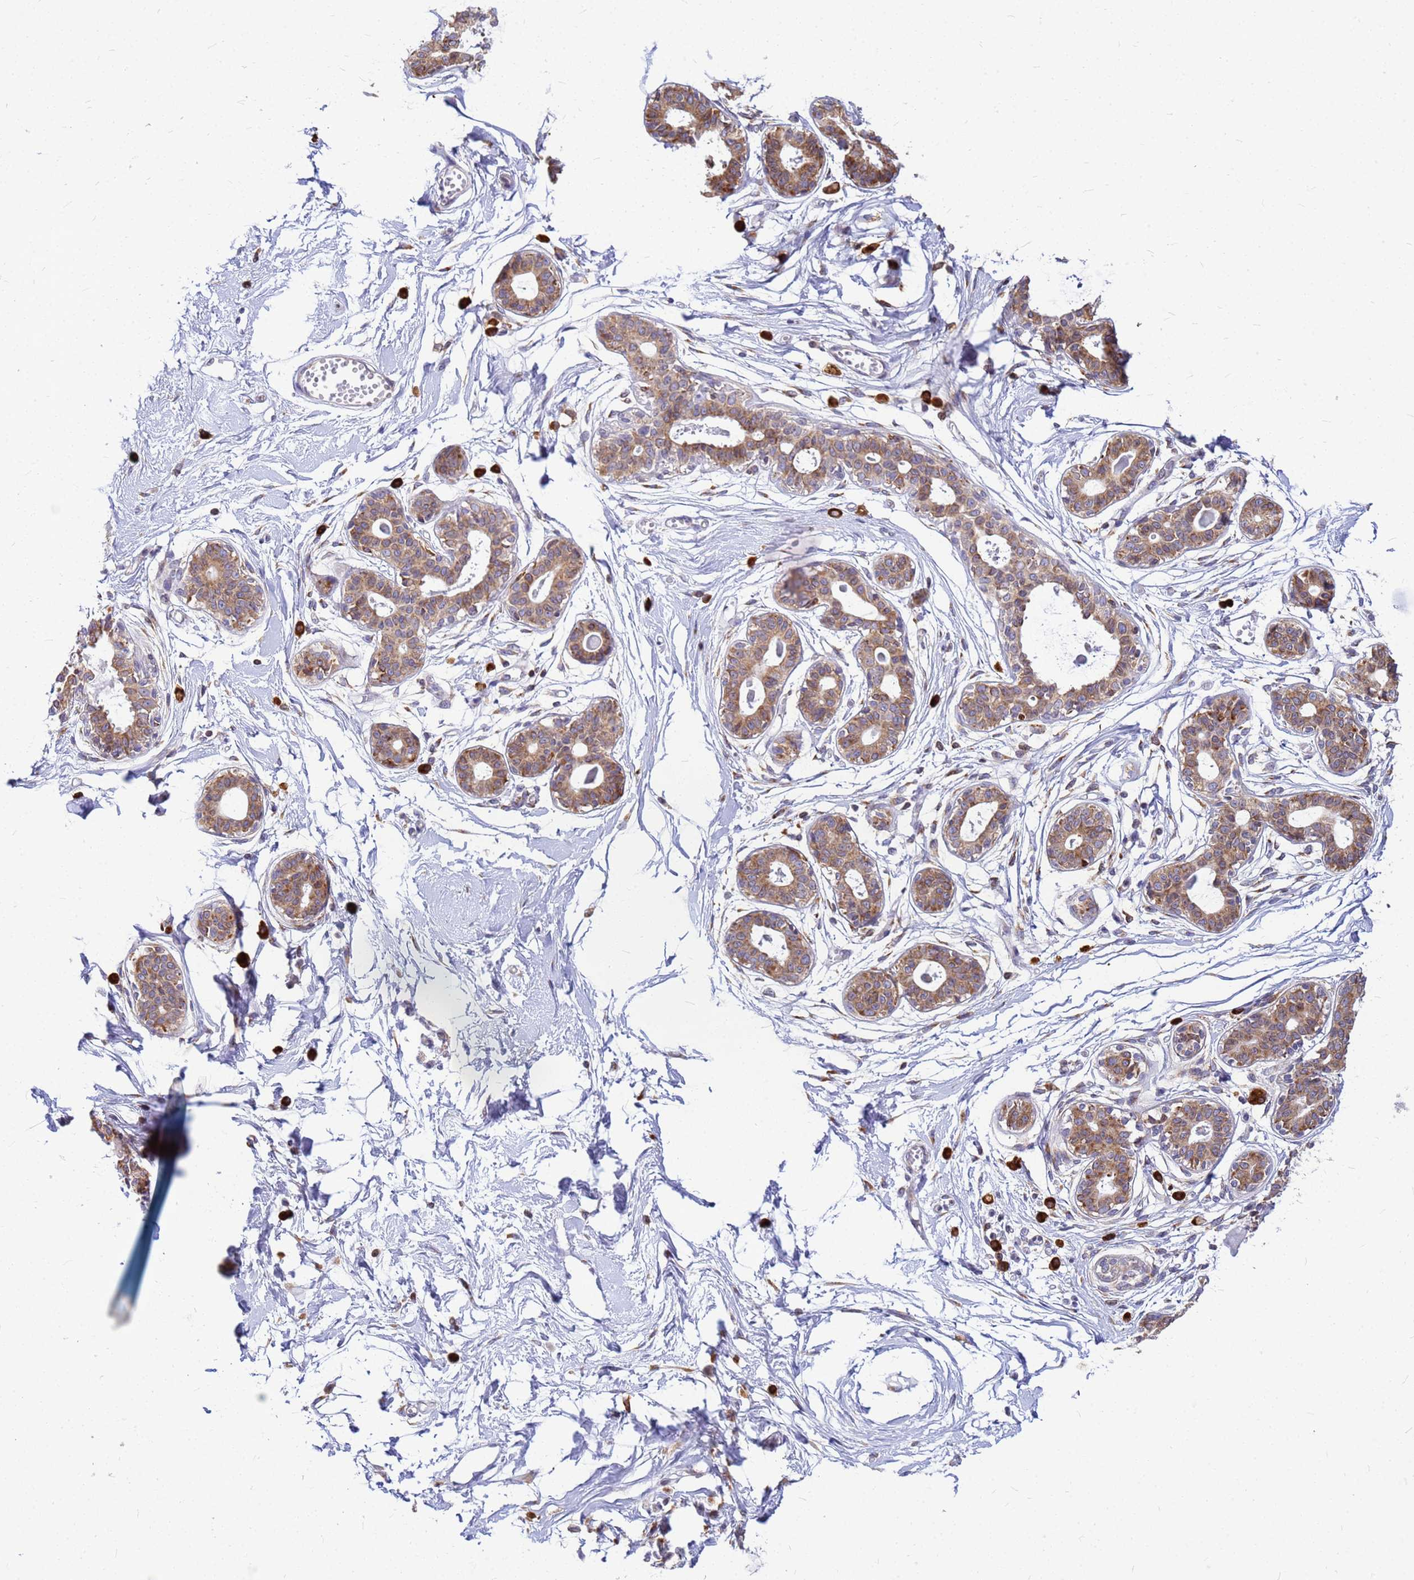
{"staining": {"intensity": "negative", "quantity": "none", "location": "none"}, "tissue": "breast", "cell_type": "Adipocytes", "image_type": "normal", "snomed": [{"axis": "morphology", "description": "Normal tissue, NOS"}, {"axis": "topography", "description": "Breast"}], "caption": "IHC image of benign human breast stained for a protein (brown), which displays no positivity in adipocytes.", "gene": "SSR4", "patient": {"sex": "female", "age": 45}}